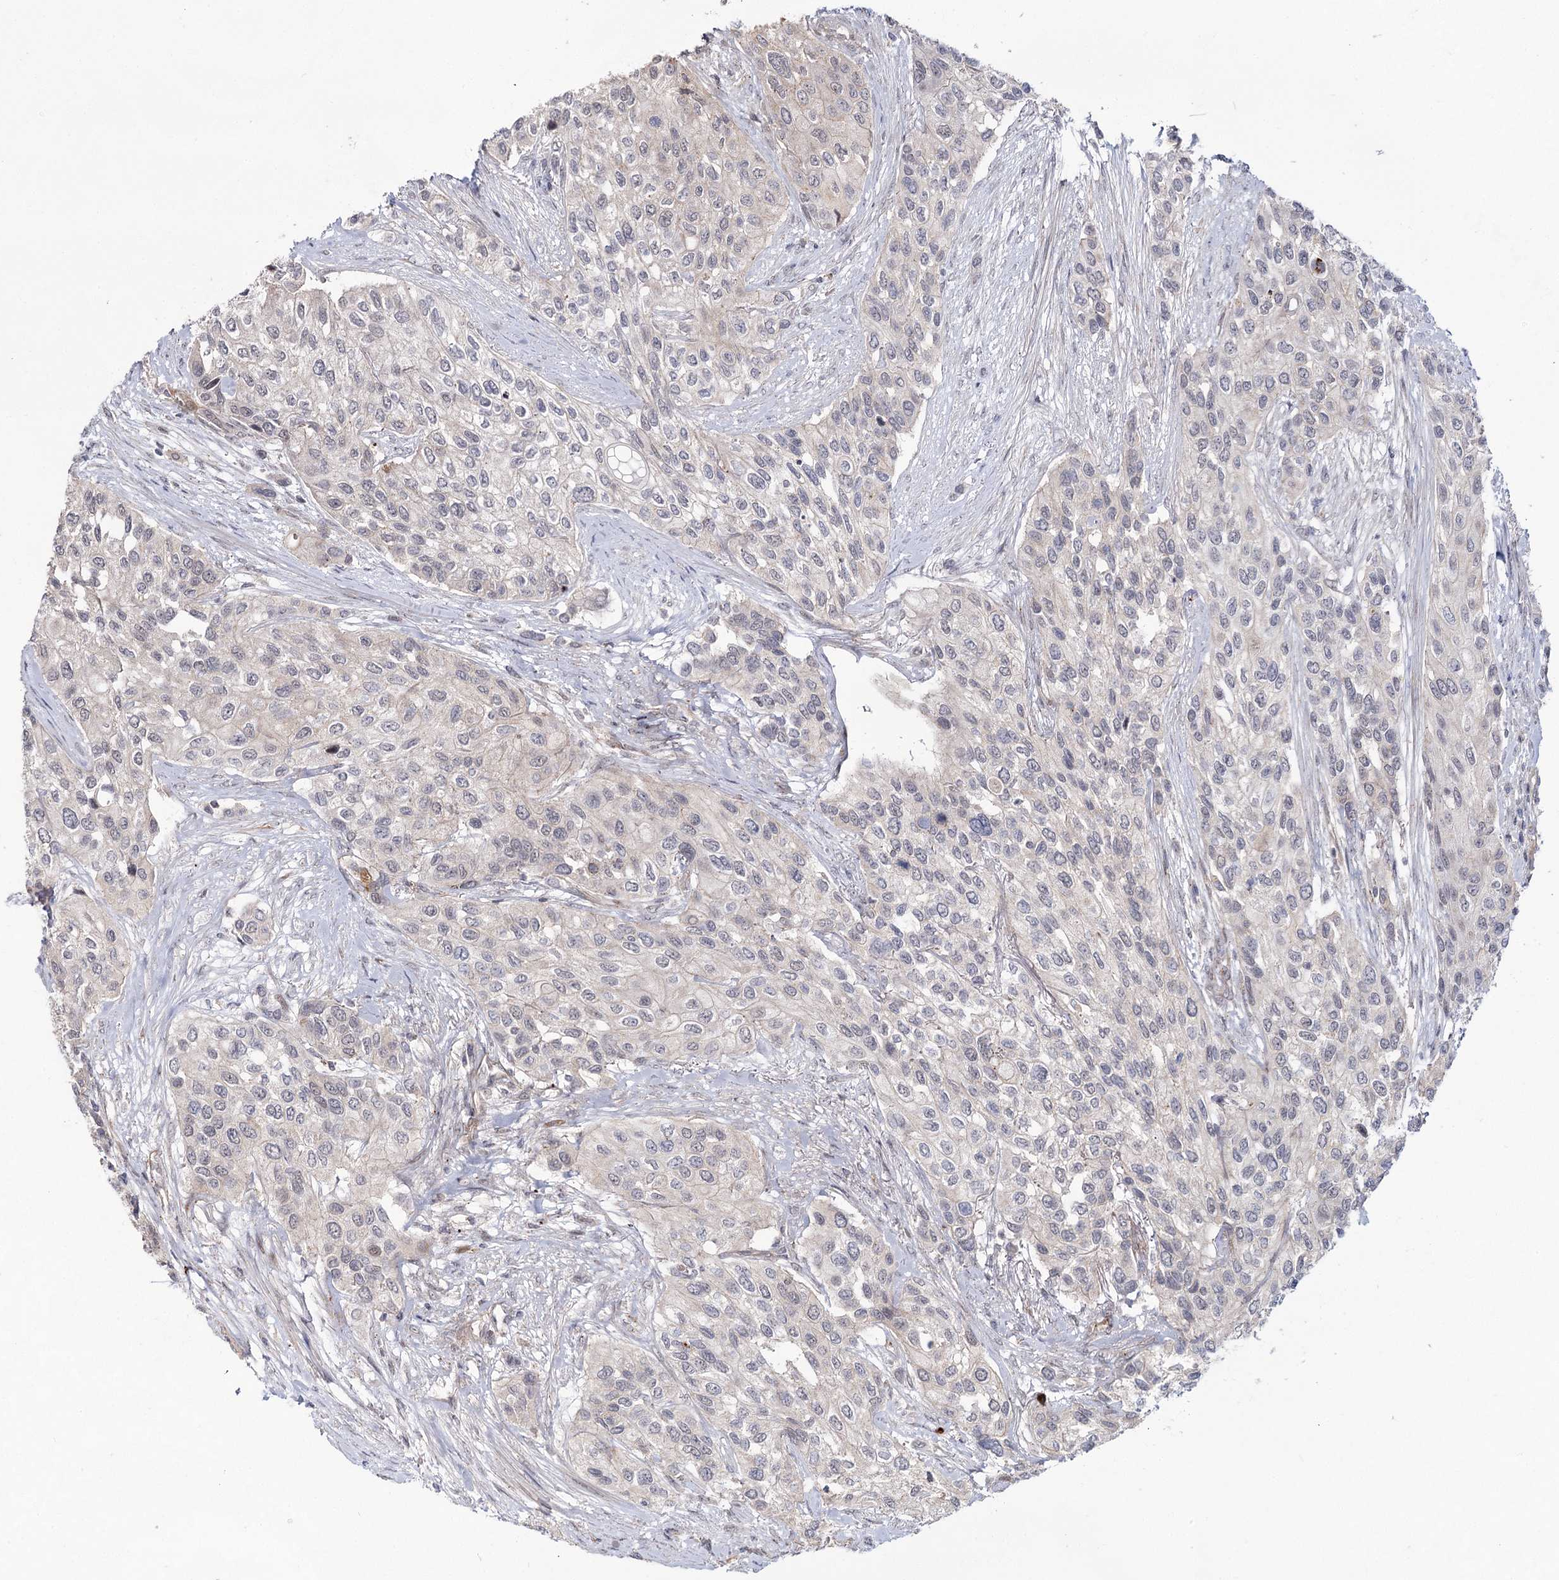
{"staining": {"intensity": "negative", "quantity": "none", "location": "none"}, "tissue": "urothelial cancer", "cell_type": "Tumor cells", "image_type": "cancer", "snomed": [{"axis": "morphology", "description": "Normal tissue, NOS"}, {"axis": "morphology", "description": "Urothelial carcinoma, High grade"}, {"axis": "topography", "description": "Vascular tissue"}, {"axis": "topography", "description": "Urinary bladder"}], "caption": "Histopathology image shows no protein positivity in tumor cells of high-grade urothelial carcinoma tissue. (Brightfield microscopy of DAB immunohistochemistry (IHC) at high magnification).", "gene": "ATL2", "patient": {"sex": "female", "age": 56}}